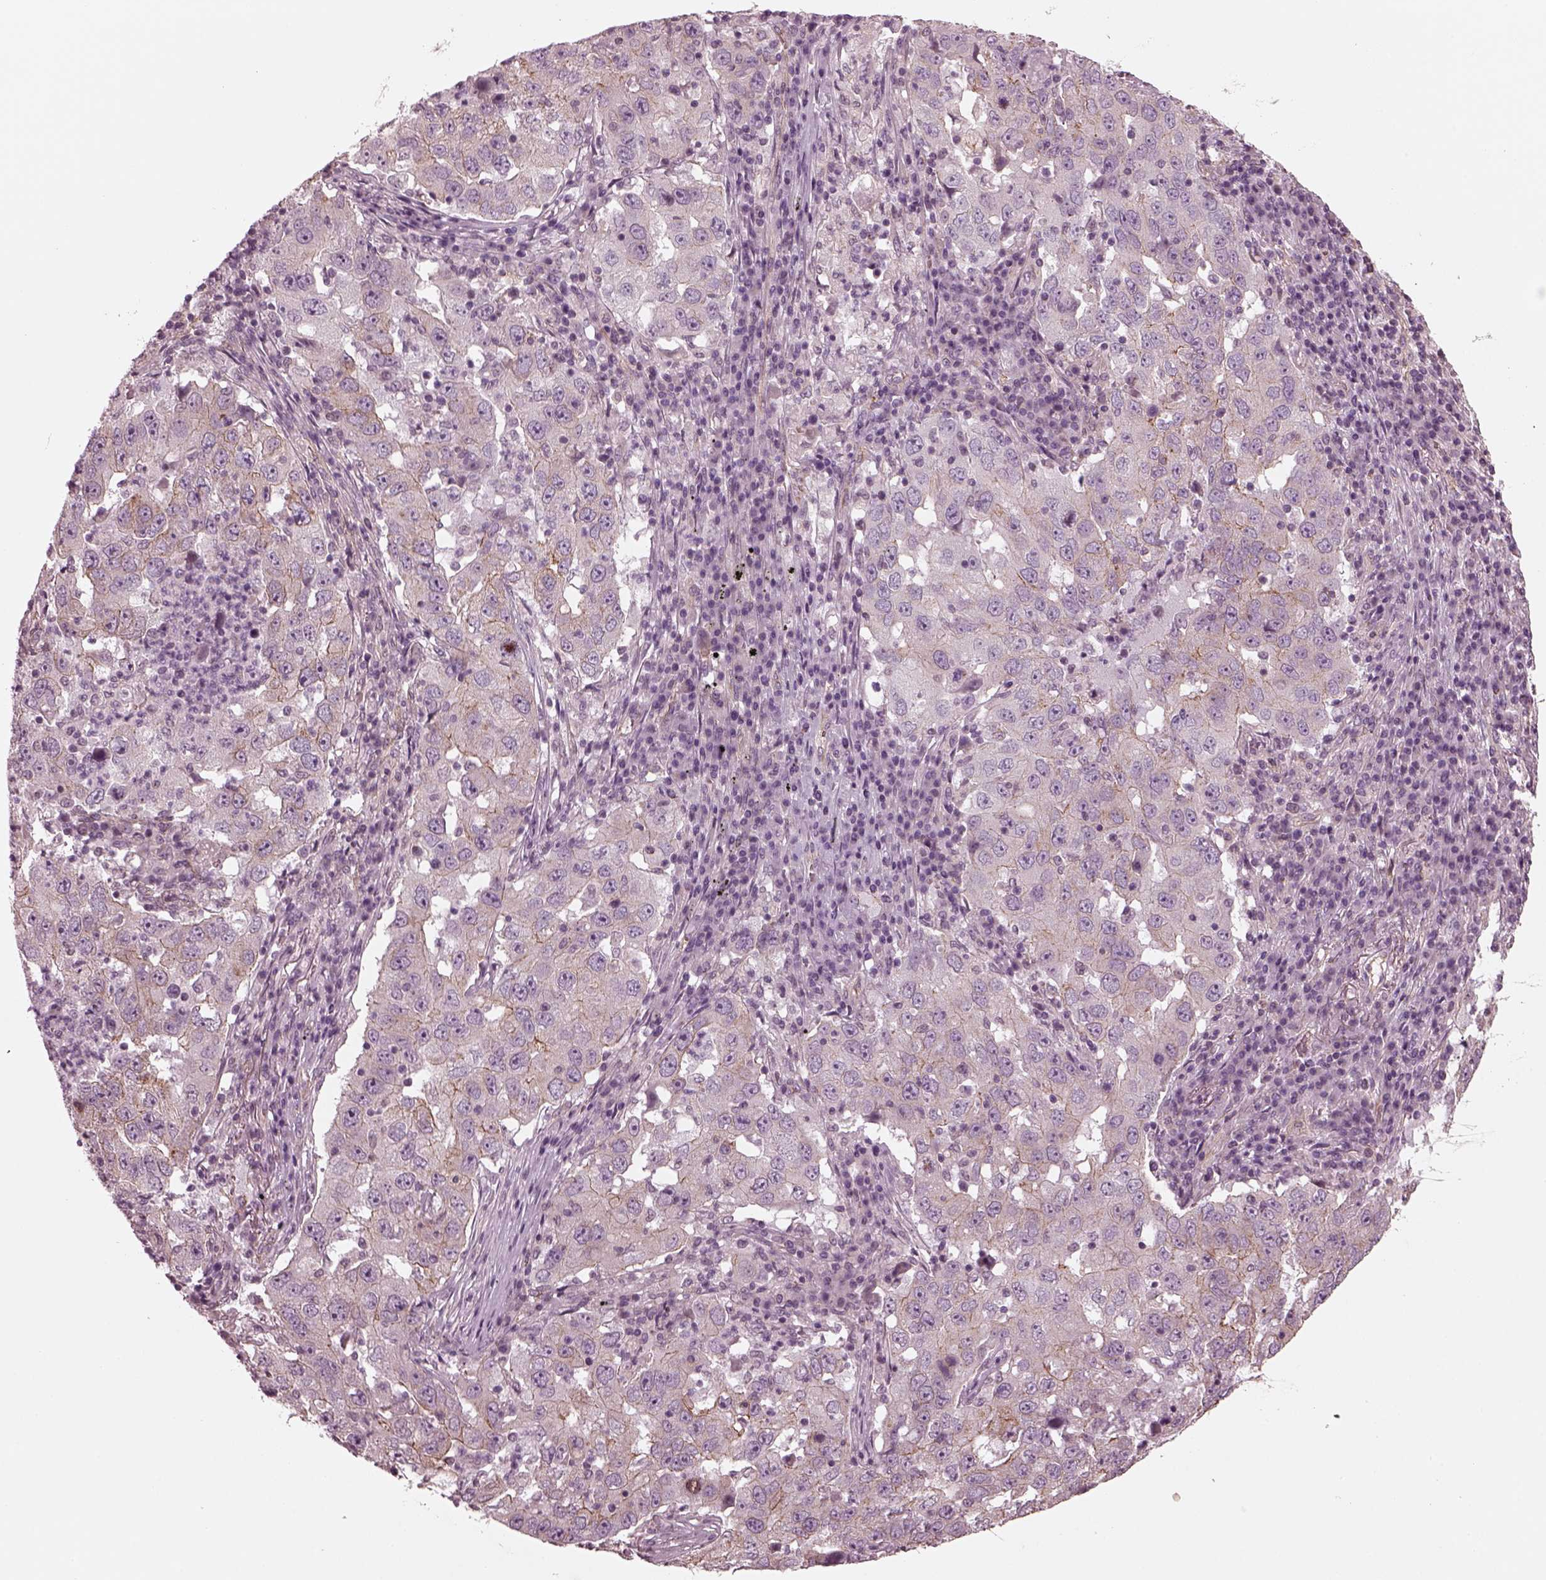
{"staining": {"intensity": "moderate", "quantity": "25%-75%", "location": "cytoplasmic/membranous"}, "tissue": "lung cancer", "cell_type": "Tumor cells", "image_type": "cancer", "snomed": [{"axis": "morphology", "description": "Adenocarcinoma, NOS"}, {"axis": "topography", "description": "Lung"}], "caption": "Protein analysis of lung cancer (adenocarcinoma) tissue exhibits moderate cytoplasmic/membranous positivity in approximately 25%-75% of tumor cells.", "gene": "ODAD1", "patient": {"sex": "male", "age": 73}}